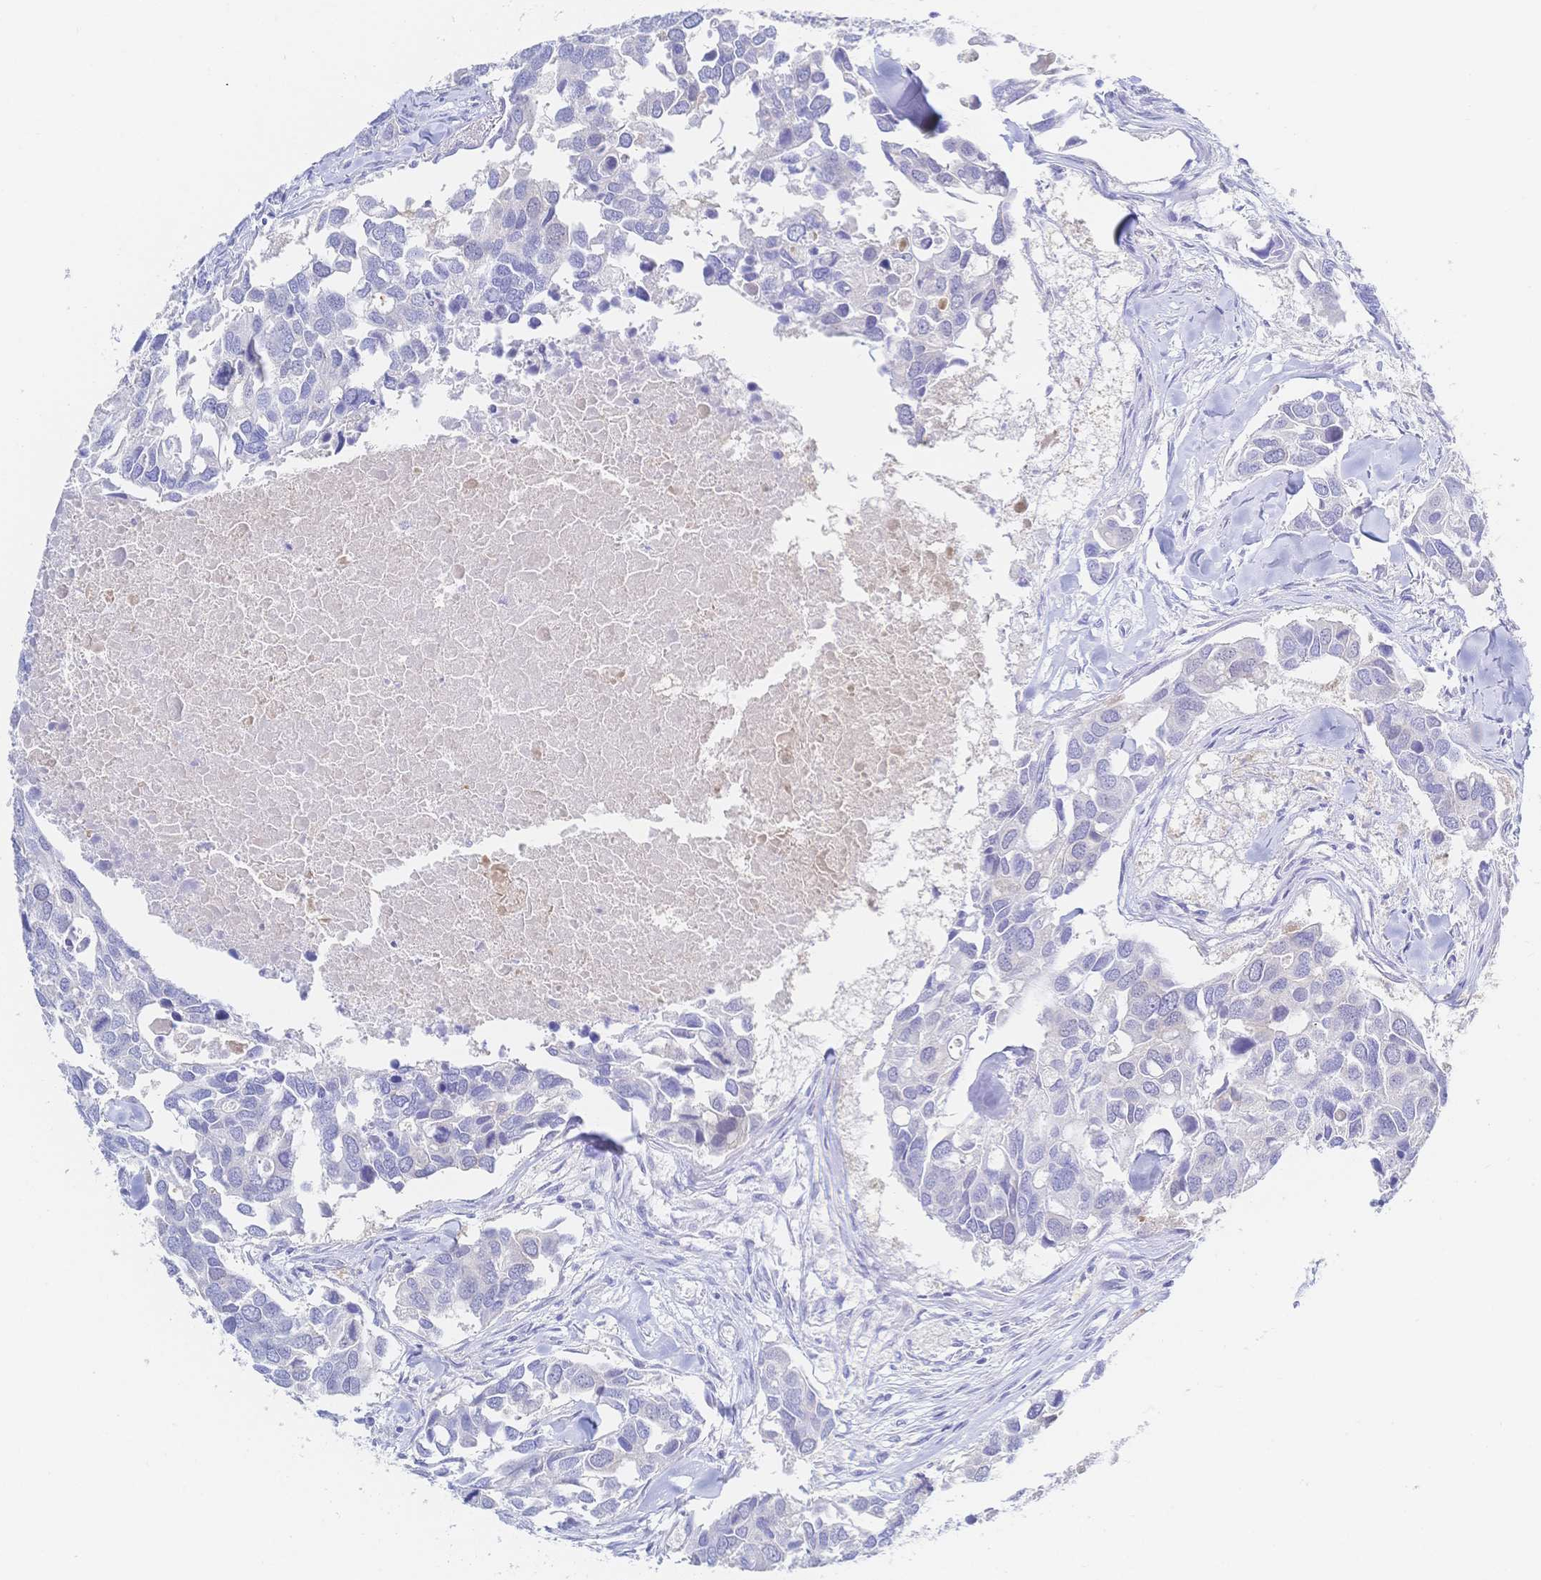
{"staining": {"intensity": "negative", "quantity": "none", "location": "none"}, "tissue": "breast cancer", "cell_type": "Tumor cells", "image_type": "cancer", "snomed": [{"axis": "morphology", "description": "Duct carcinoma"}, {"axis": "topography", "description": "Breast"}], "caption": "Immunohistochemical staining of human breast cancer exhibits no significant positivity in tumor cells.", "gene": "RRM1", "patient": {"sex": "female", "age": 83}}